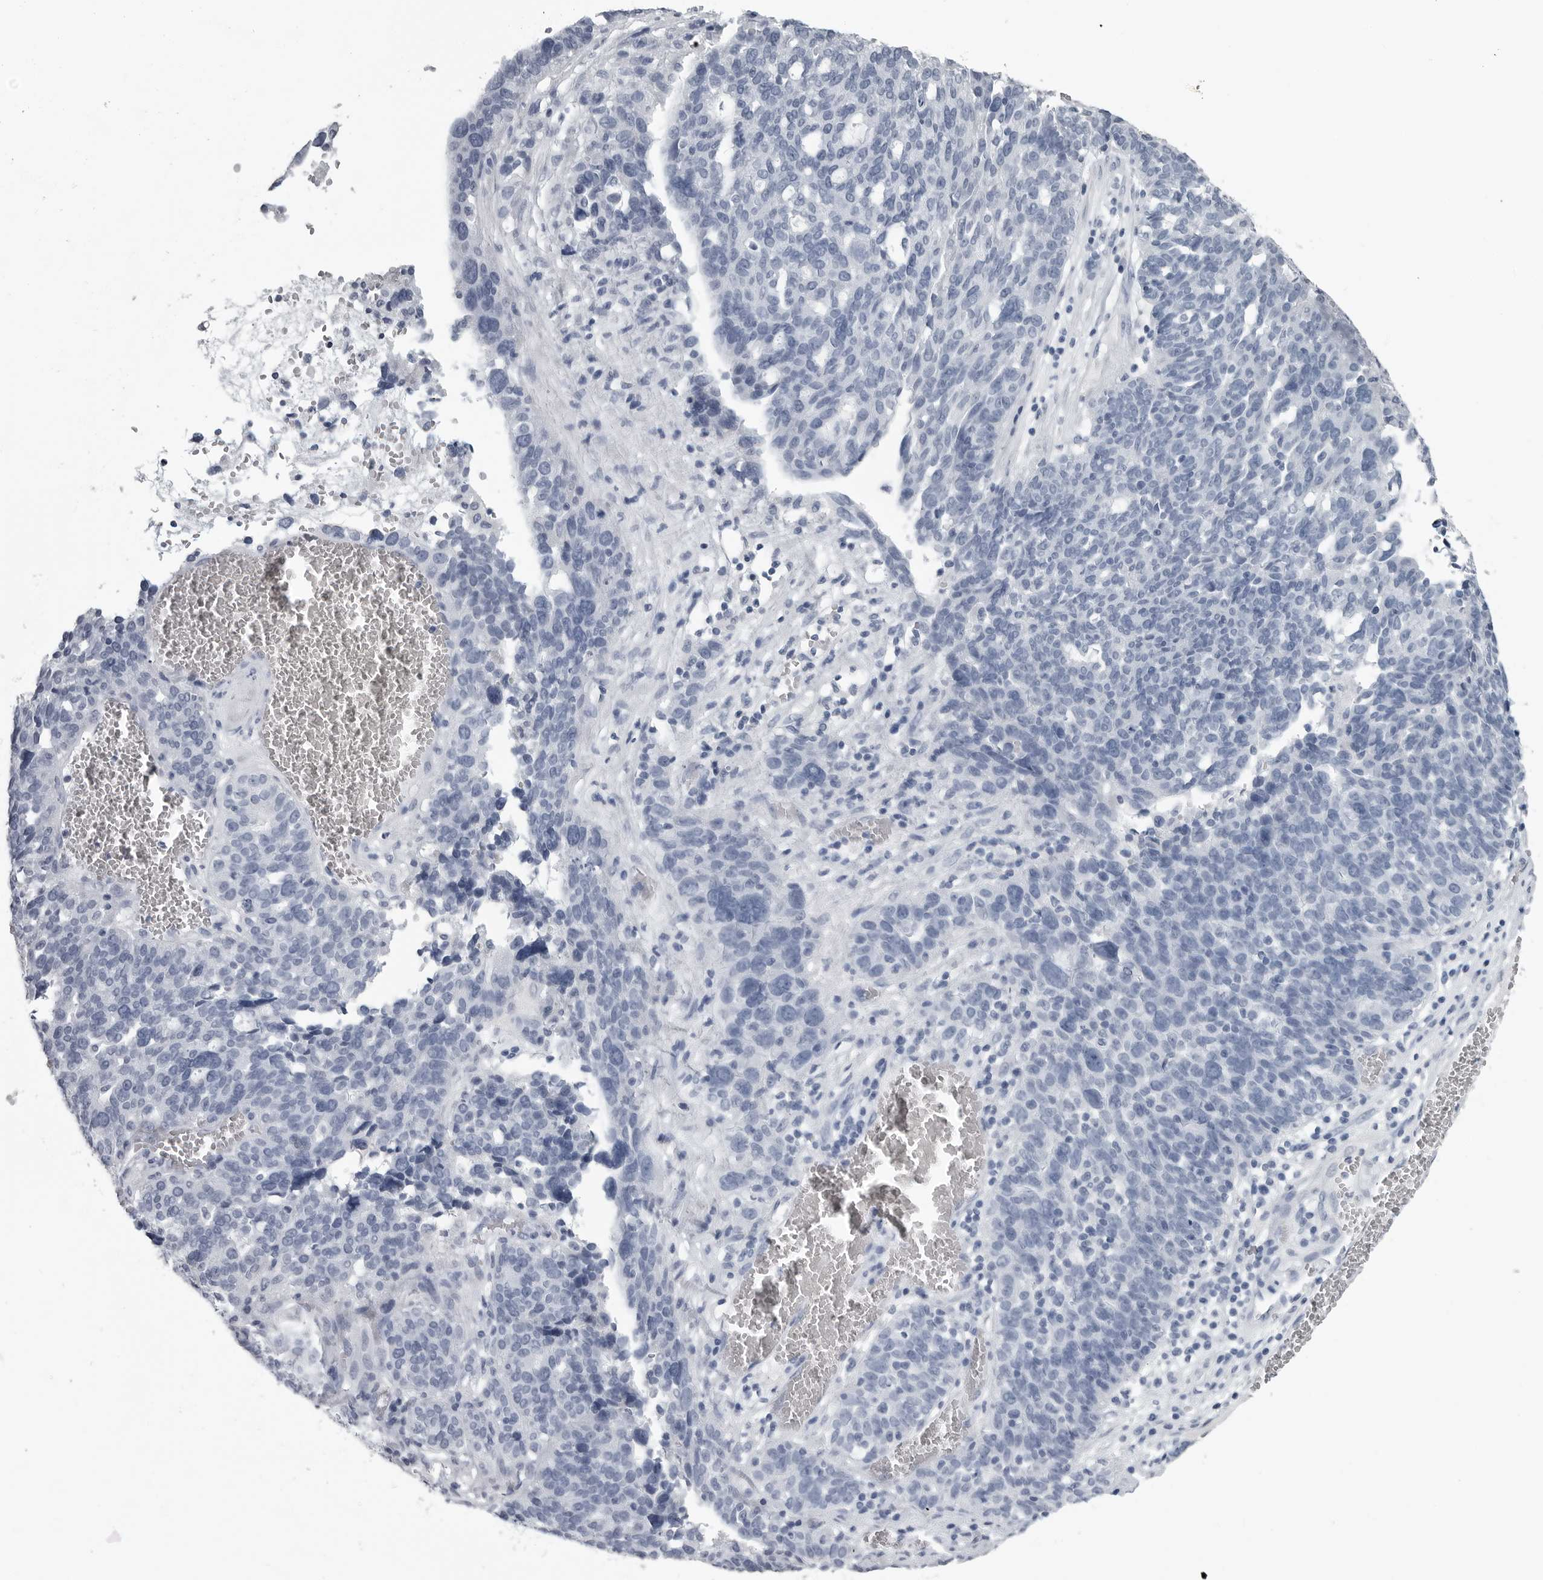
{"staining": {"intensity": "negative", "quantity": "none", "location": "none"}, "tissue": "ovarian cancer", "cell_type": "Tumor cells", "image_type": "cancer", "snomed": [{"axis": "morphology", "description": "Cystadenocarcinoma, serous, NOS"}, {"axis": "topography", "description": "Ovary"}], "caption": "IHC micrograph of serous cystadenocarcinoma (ovarian) stained for a protein (brown), which shows no expression in tumor cells.", "gene": "AMPD1", "patient": {"sex": "female", "age": 59}}